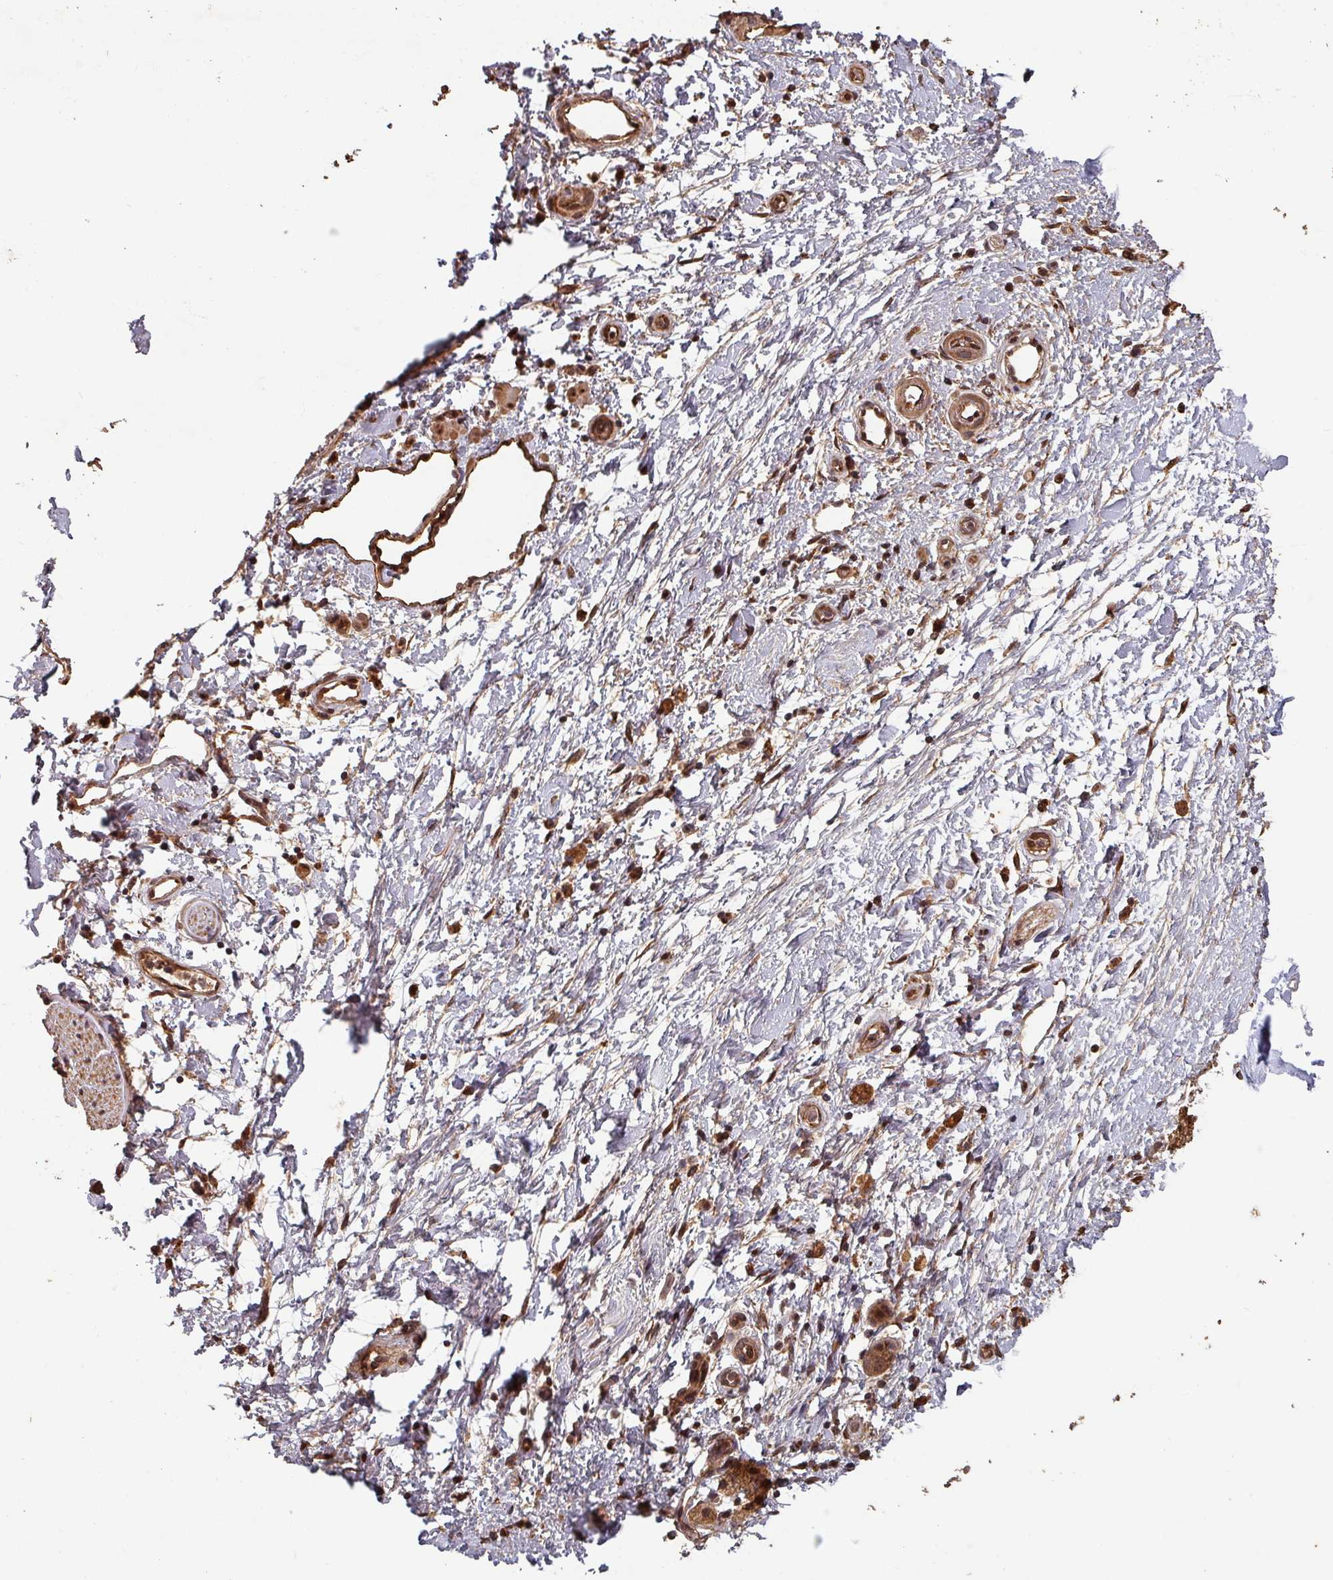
{"staining": {"intensity": "weak", "quantity": ">75%", "location": "cytoplasmic/membranous"}, "tissue": "adipose tissue", "cell_type": "Adipocytes", "image_type": "normal", "snomed": [{"axis": "morphology", "description": "Normal tissue, NOS"}, {"axis": "morphology", "description": "Adenocarcinoma, NOS"}, {"axis": "topography", "description": "Pancreas"}, {"axis": "topography", "description": "Peripheral nerve tissue"}], "caption": "Brown immunohistochemical staining in unremarkable human adipose tissue demonstrates weak cytoplasmic/membranous positivity in approximately >75% of adipocytes.", "gene": "EID1", "patient": {"sex": "female", "age": 77}}